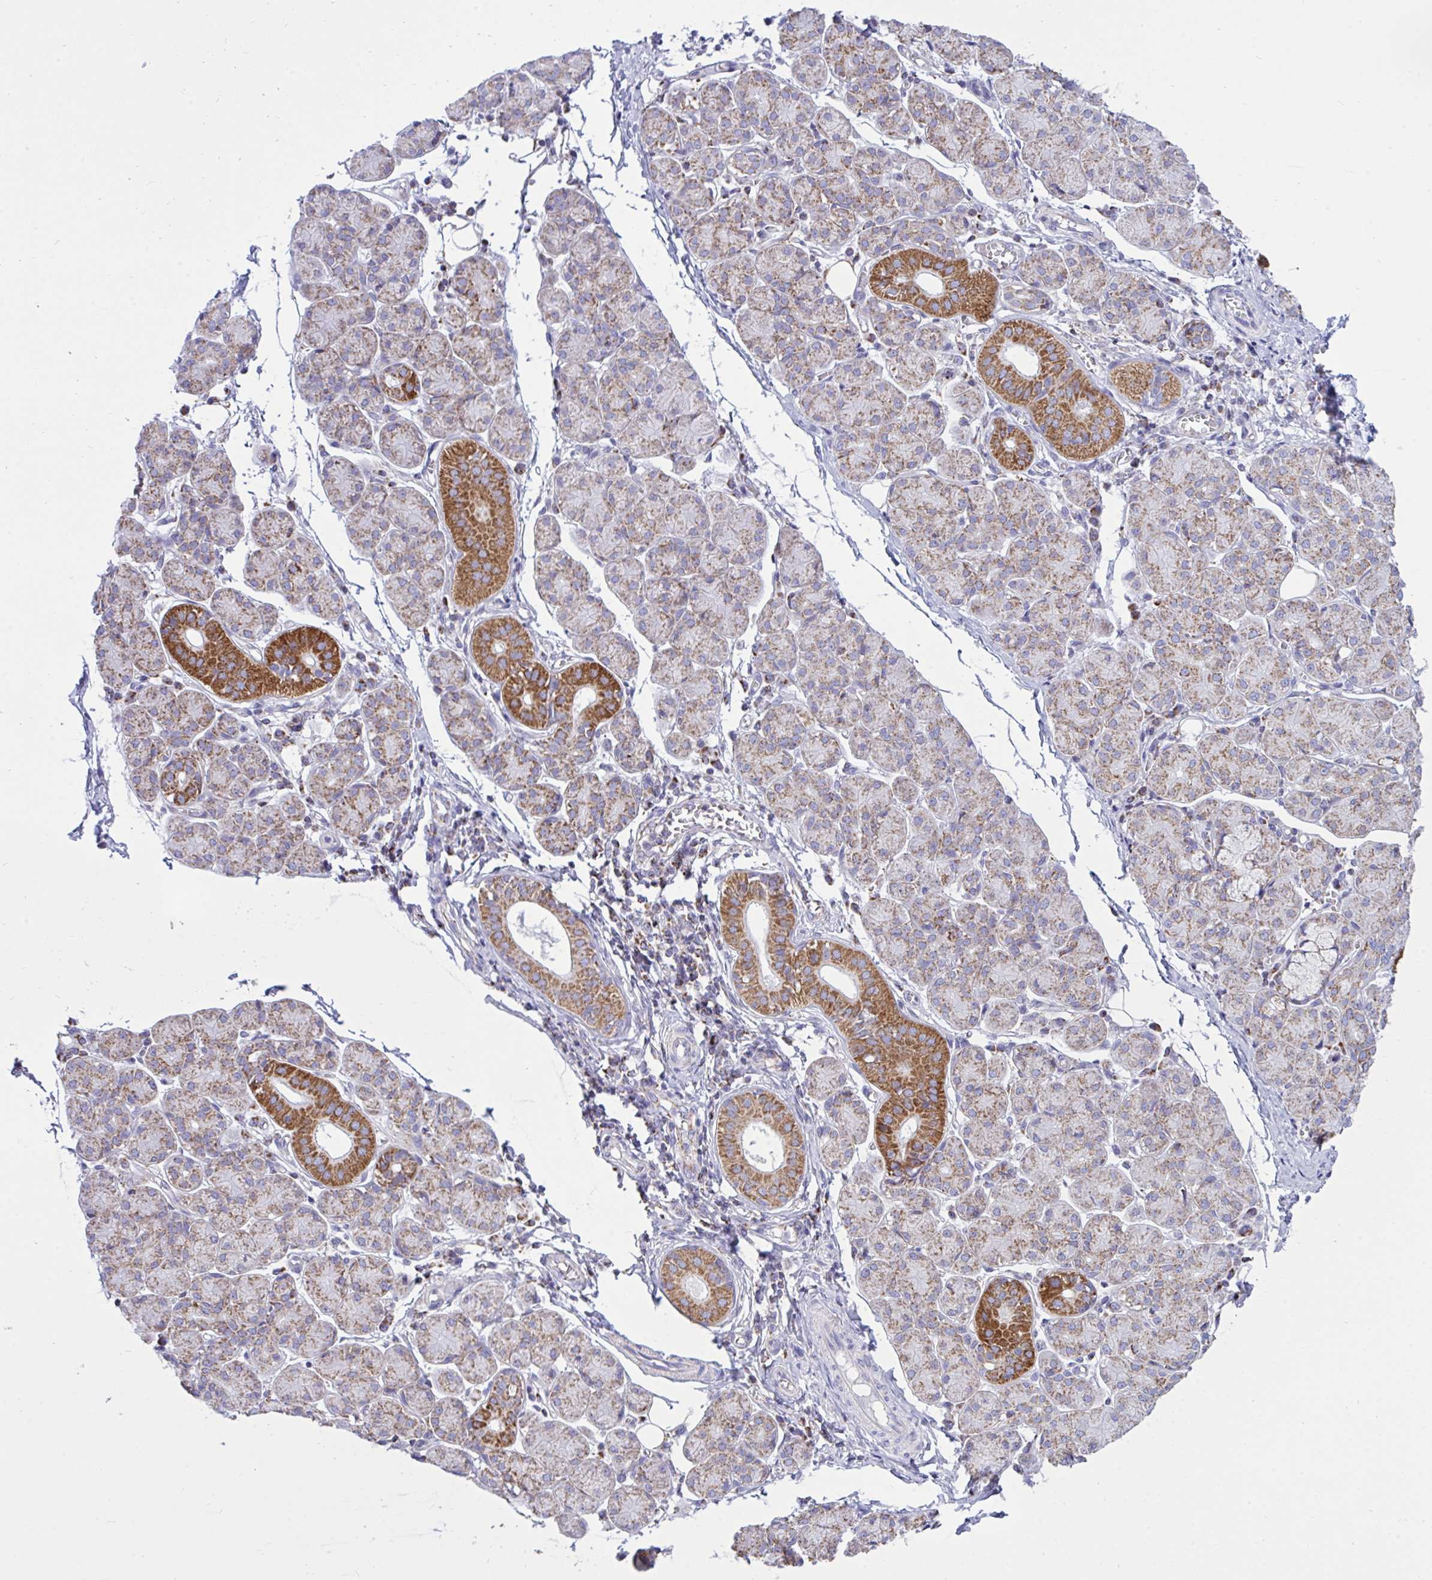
{"staining": {"intensity": "strong", "quantity": "<25%", "location": "cytoplasmic/membranous"}, "tissue": "salivary gland", "cell_type": "Glandular cells", "image_type": "normal", "snomed": [{"axis": "morphology", "description": "Normal tissue, NOS"}, {"axis": "morphology", "description": "Inflammation, NOS"}, {"axis": "topography", "description": "Lymph node"}, {"axis": "topography", "description": "Salivary gland"}], "caption": "IHC micrograph of normal salivary gland: salivary gland stained using immunohistochemistry (IHC) displays medium levels of strong protein expression localized specifically in the cytoplasmic/membranous of glandular cells, appearing as a cytoplasmic/membranous brown color.", "gene": "HSPE1", "patient": {"sex": "male", "age": 3}}